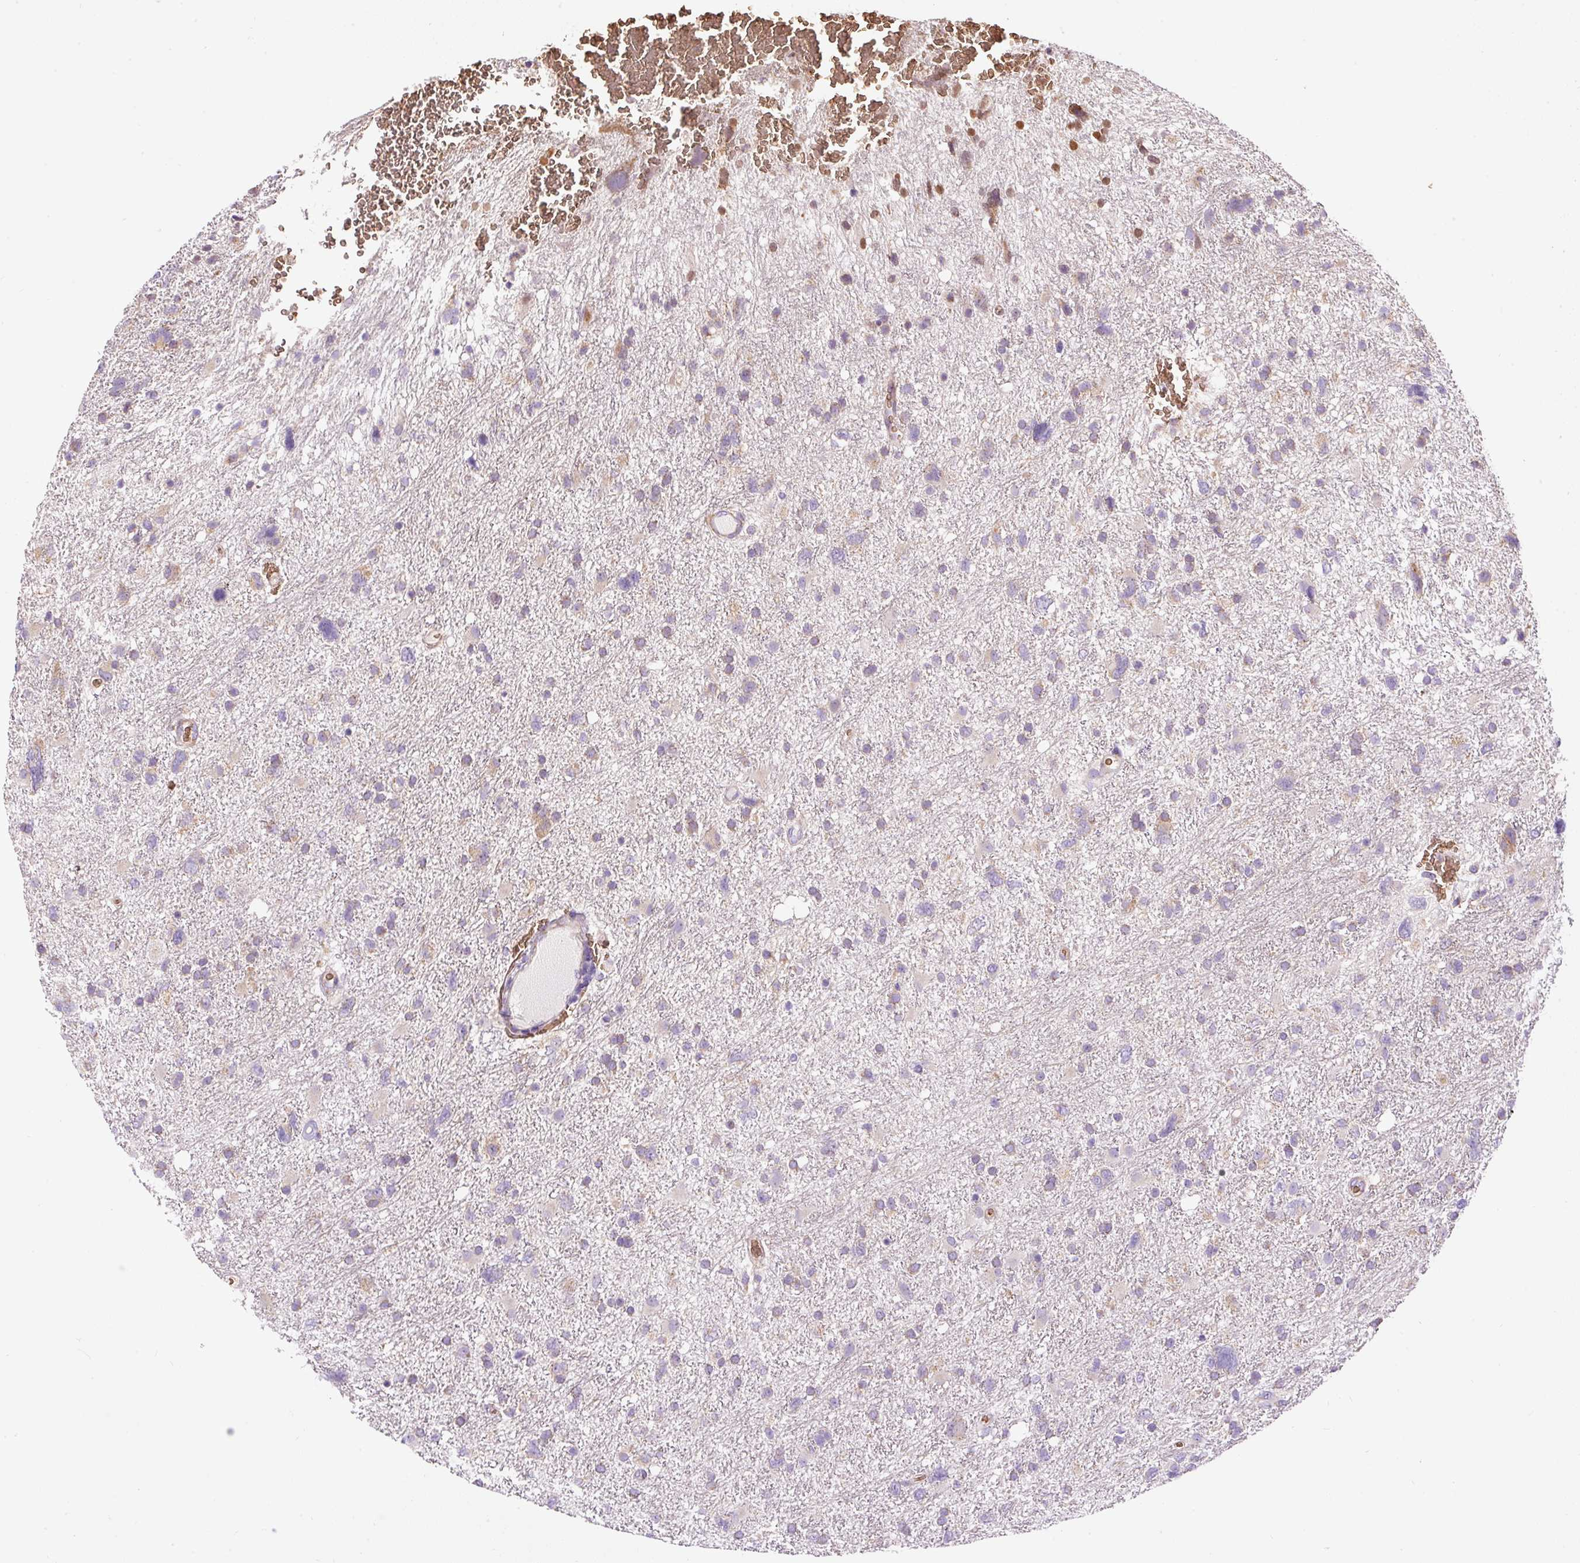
{"staining": {"intensity": "moderate", "quantity": "<25%", "location": "cytoplasmic/membranous"}, "tissue": "glioma", "cell_type": "Tumor cells", "image_type": "cancer", "snomed": [{"axis": "morphology", "description": "Glioma, malignant, High grade"}, {"axis": "topography", "description": "Brain"}], "caption": "Malignant glioma (high-grade) stained with immunohistochemistry (IHC) displays moderate cytoplasmic/membranous expression in about <25% of tumor cells.", "gene": "PRRC2A", "patient": {"sex": "male", "age": 61}}